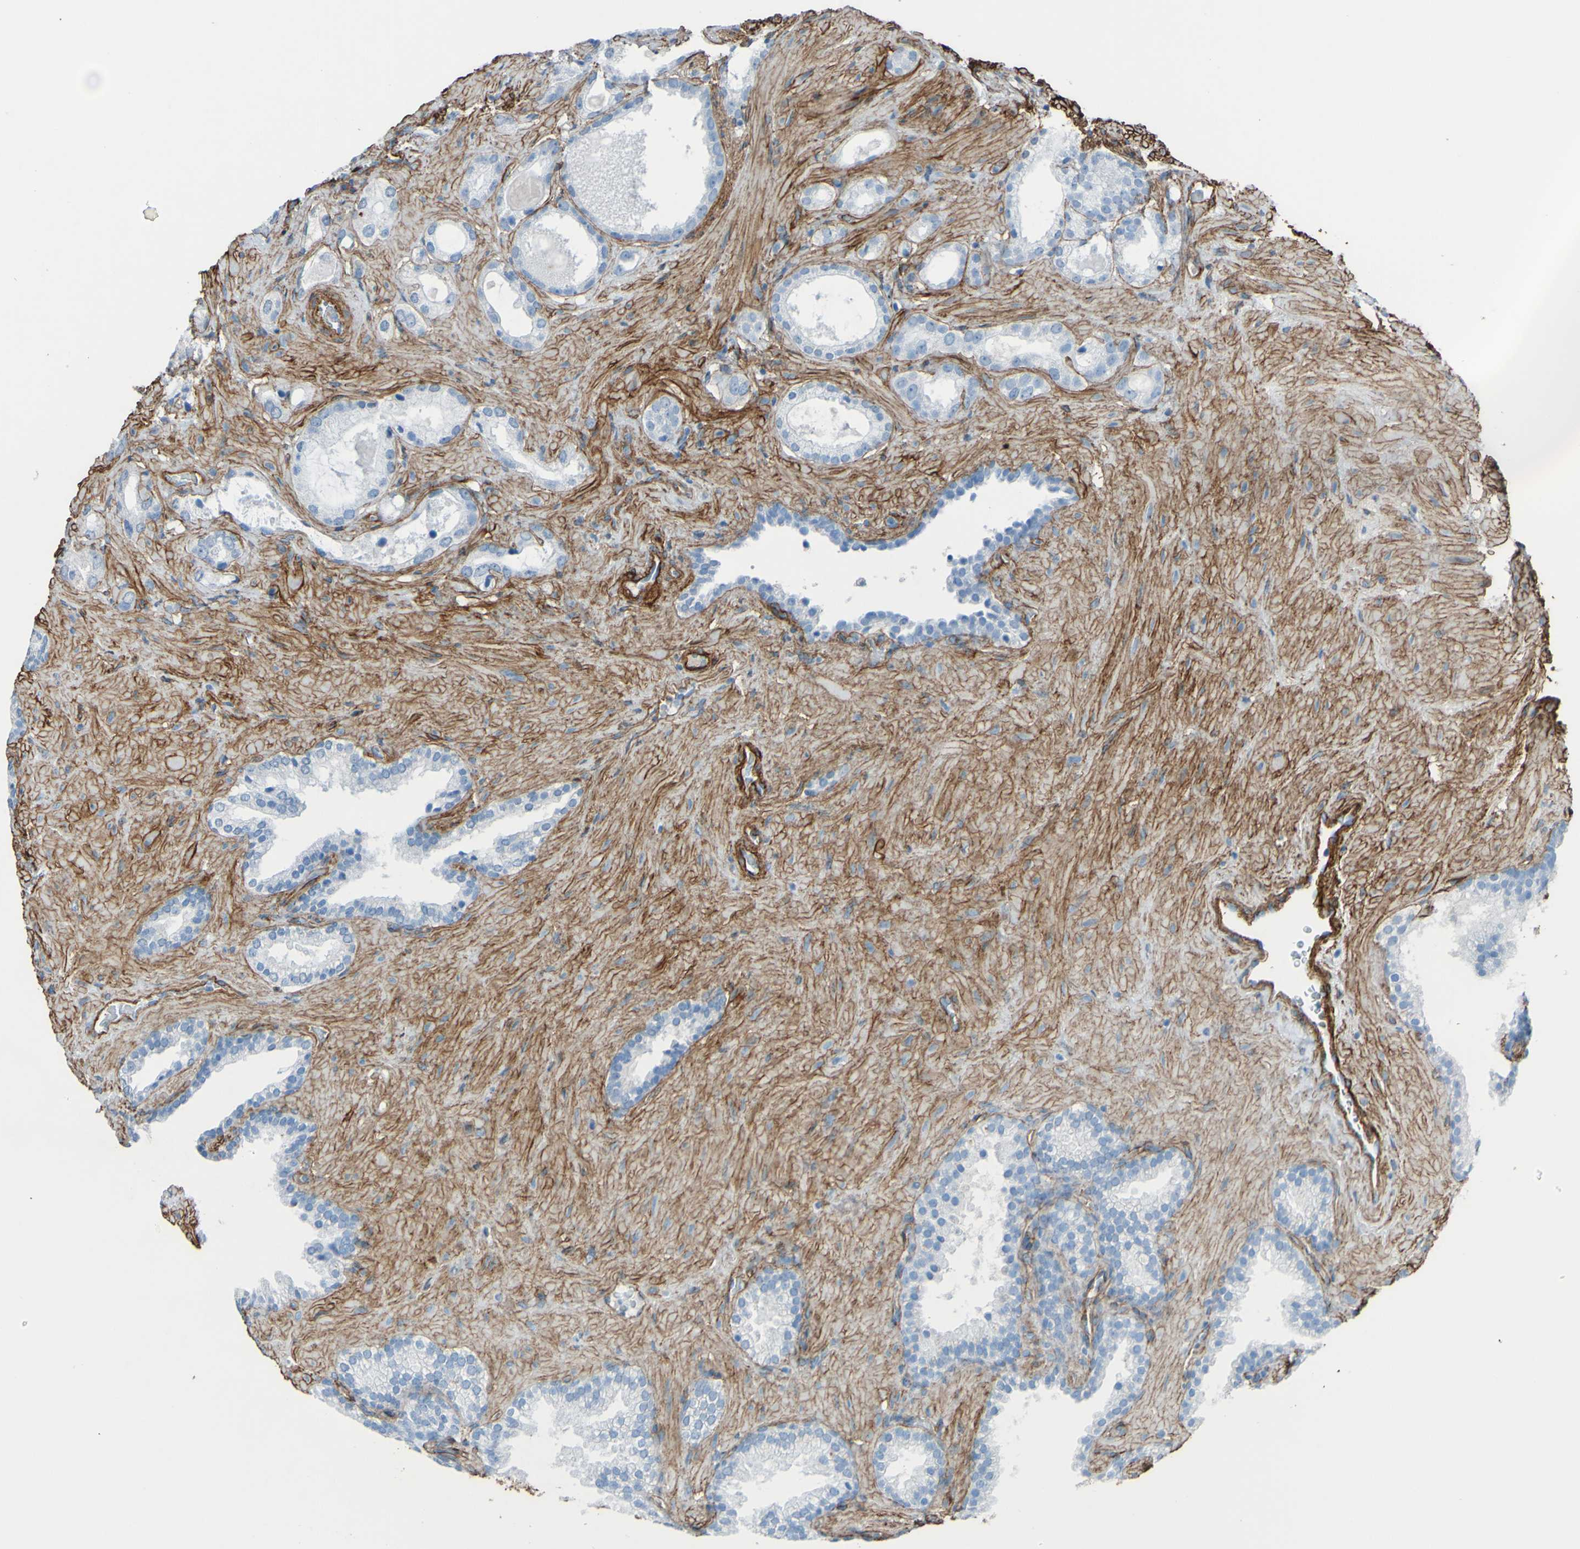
{"staining": {"intensity": "negative", "quantity": "none", "location": "none"}, "tissue": "prostate cancer", "cell_type": "Tumor cells", "image_type": "cancer", "snomed": [{"axis": "morphology", "description": "Adenocarcinoma, High grade"}, {"axis": "topography", "description": "Prostate"}], "caption": "Micrograph shows no protein expression in tumor cells of adenocarcinoma (high-grade) (prostate) tissue.", "gene": "COL4A2", "patient": {"sex": "male", "age": 64}}